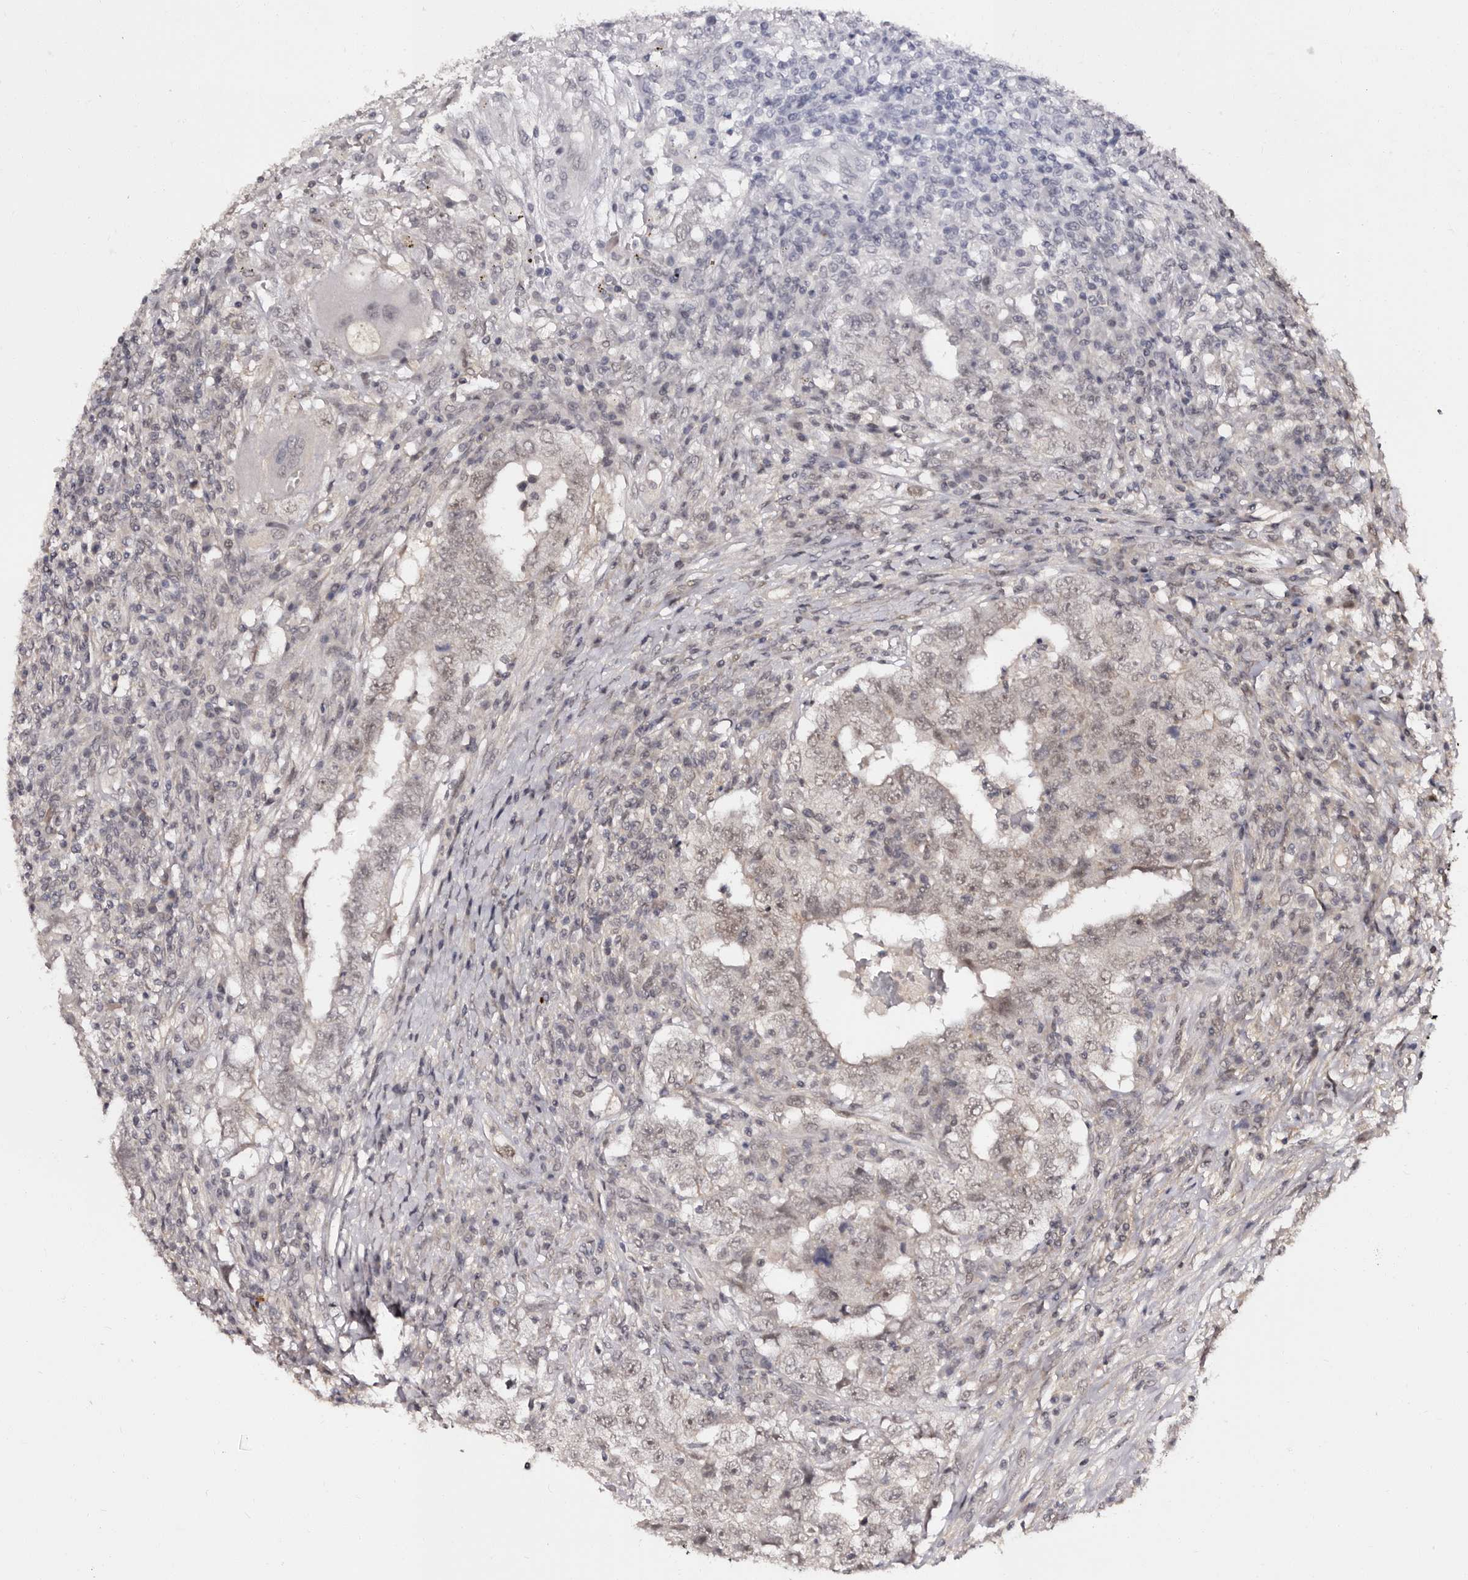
{"staining": {"intensity": "weak", "quantity": "<25%", "location": "nuclear"}, "tissue": "testis cancer", "cell_type": "Tumor cells", "image_type": "cancer", "snomed": [{"axis": "morphology", "description": "Carcinoma, Embryonal, NOS"}, {"axis": "topography", "description": "Testis"}], "caption": "Tumor cells show no significant expression in testis cancer (embryonal carcinoma).", "gene": "TBC1D22B", "patient": {"sex": "male", "age": 26}}